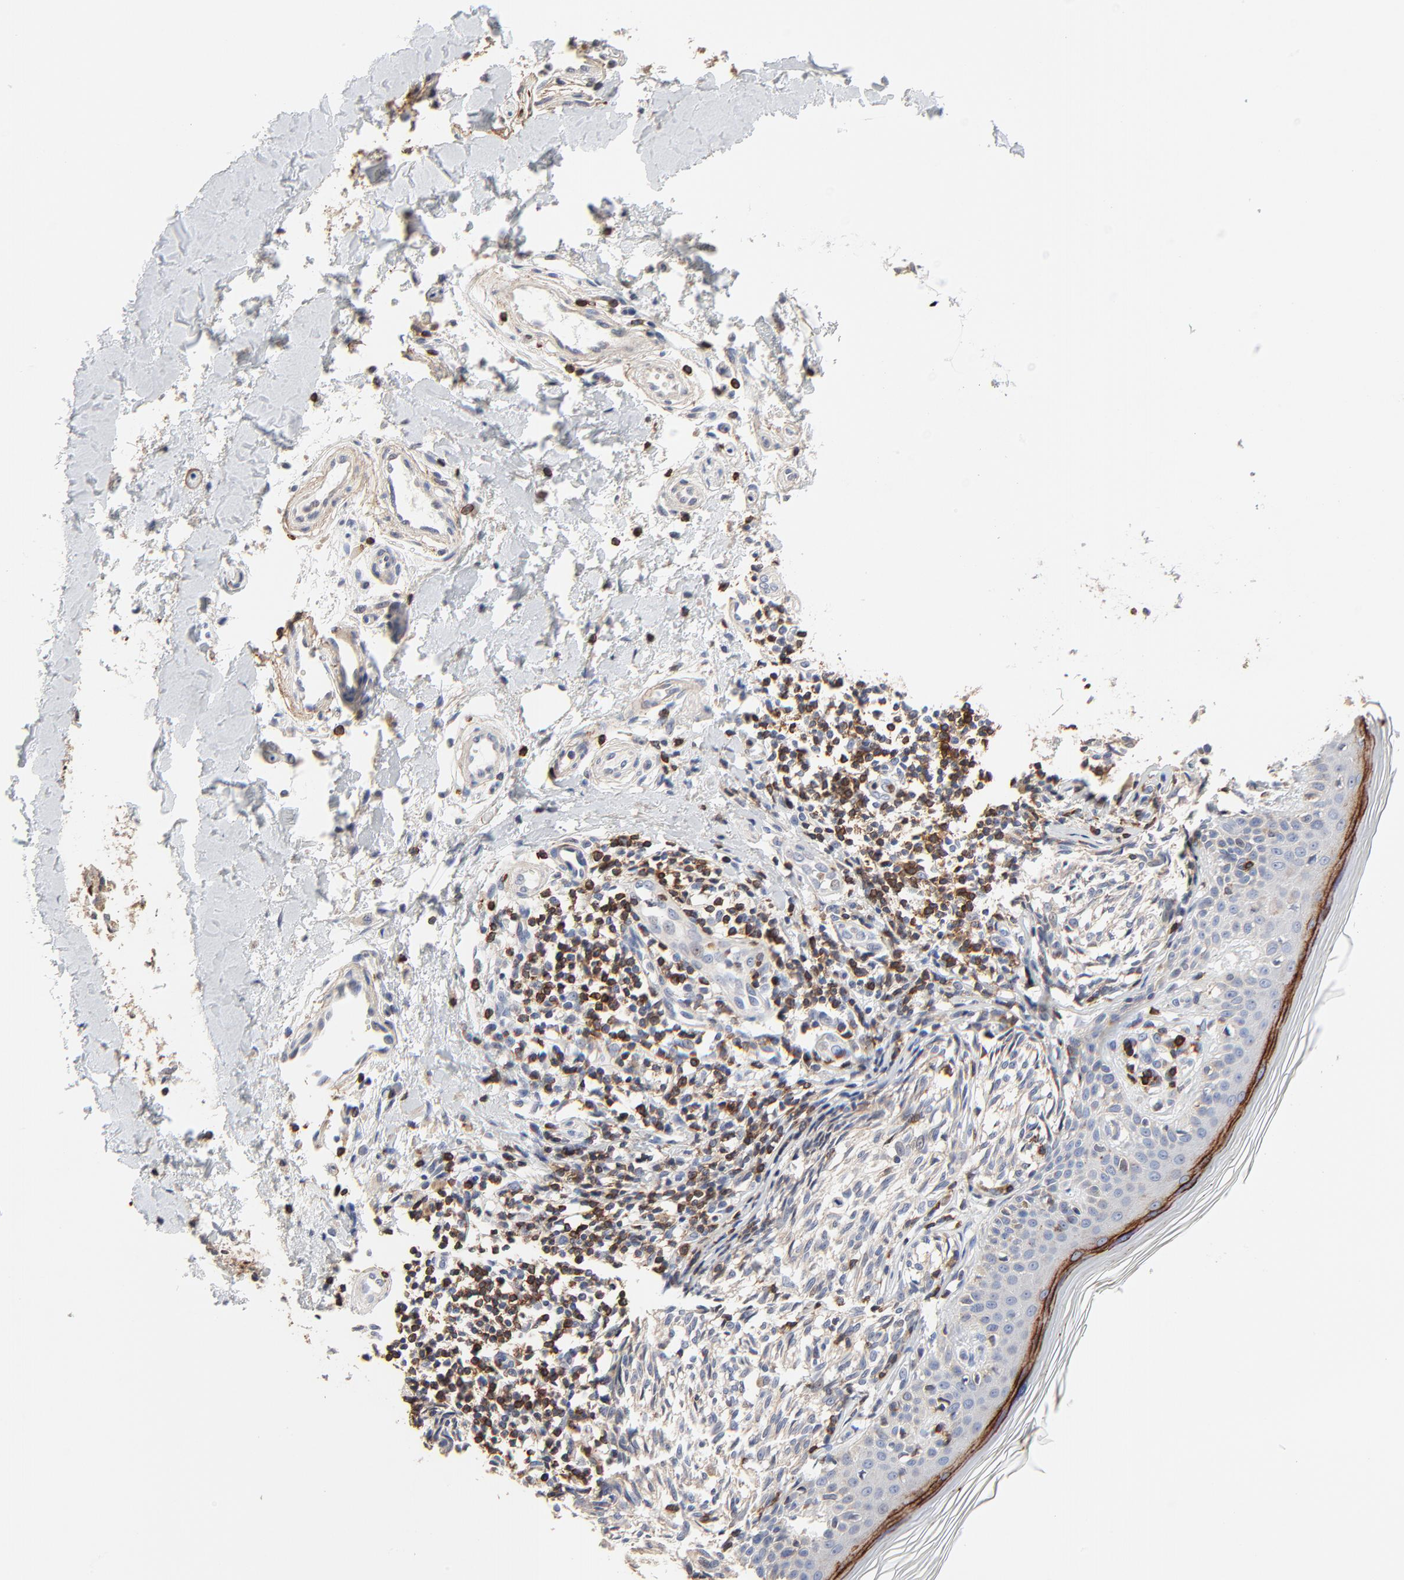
{"staining": {"intensity": "weak", "quantity": "<25%", "location": "cytoplasmic/membranous"}, "tissue": "melanoma", "cell_type": "Tumor cells", "image_type": "cancer", "snomed": [{"axis": "morphology", "description": "Malignant melanoma, NOS"}, {"axis": "topography", "description": "Skin"}], "caption": "Immunohistochemistry photomicrograph of neoplastic tissue: human malignant melanoma stained with DAB shows no significant protein positivity in tumor cells.", "gene": "SKAP1", "patient": {"sex": "male", "age": 67}}